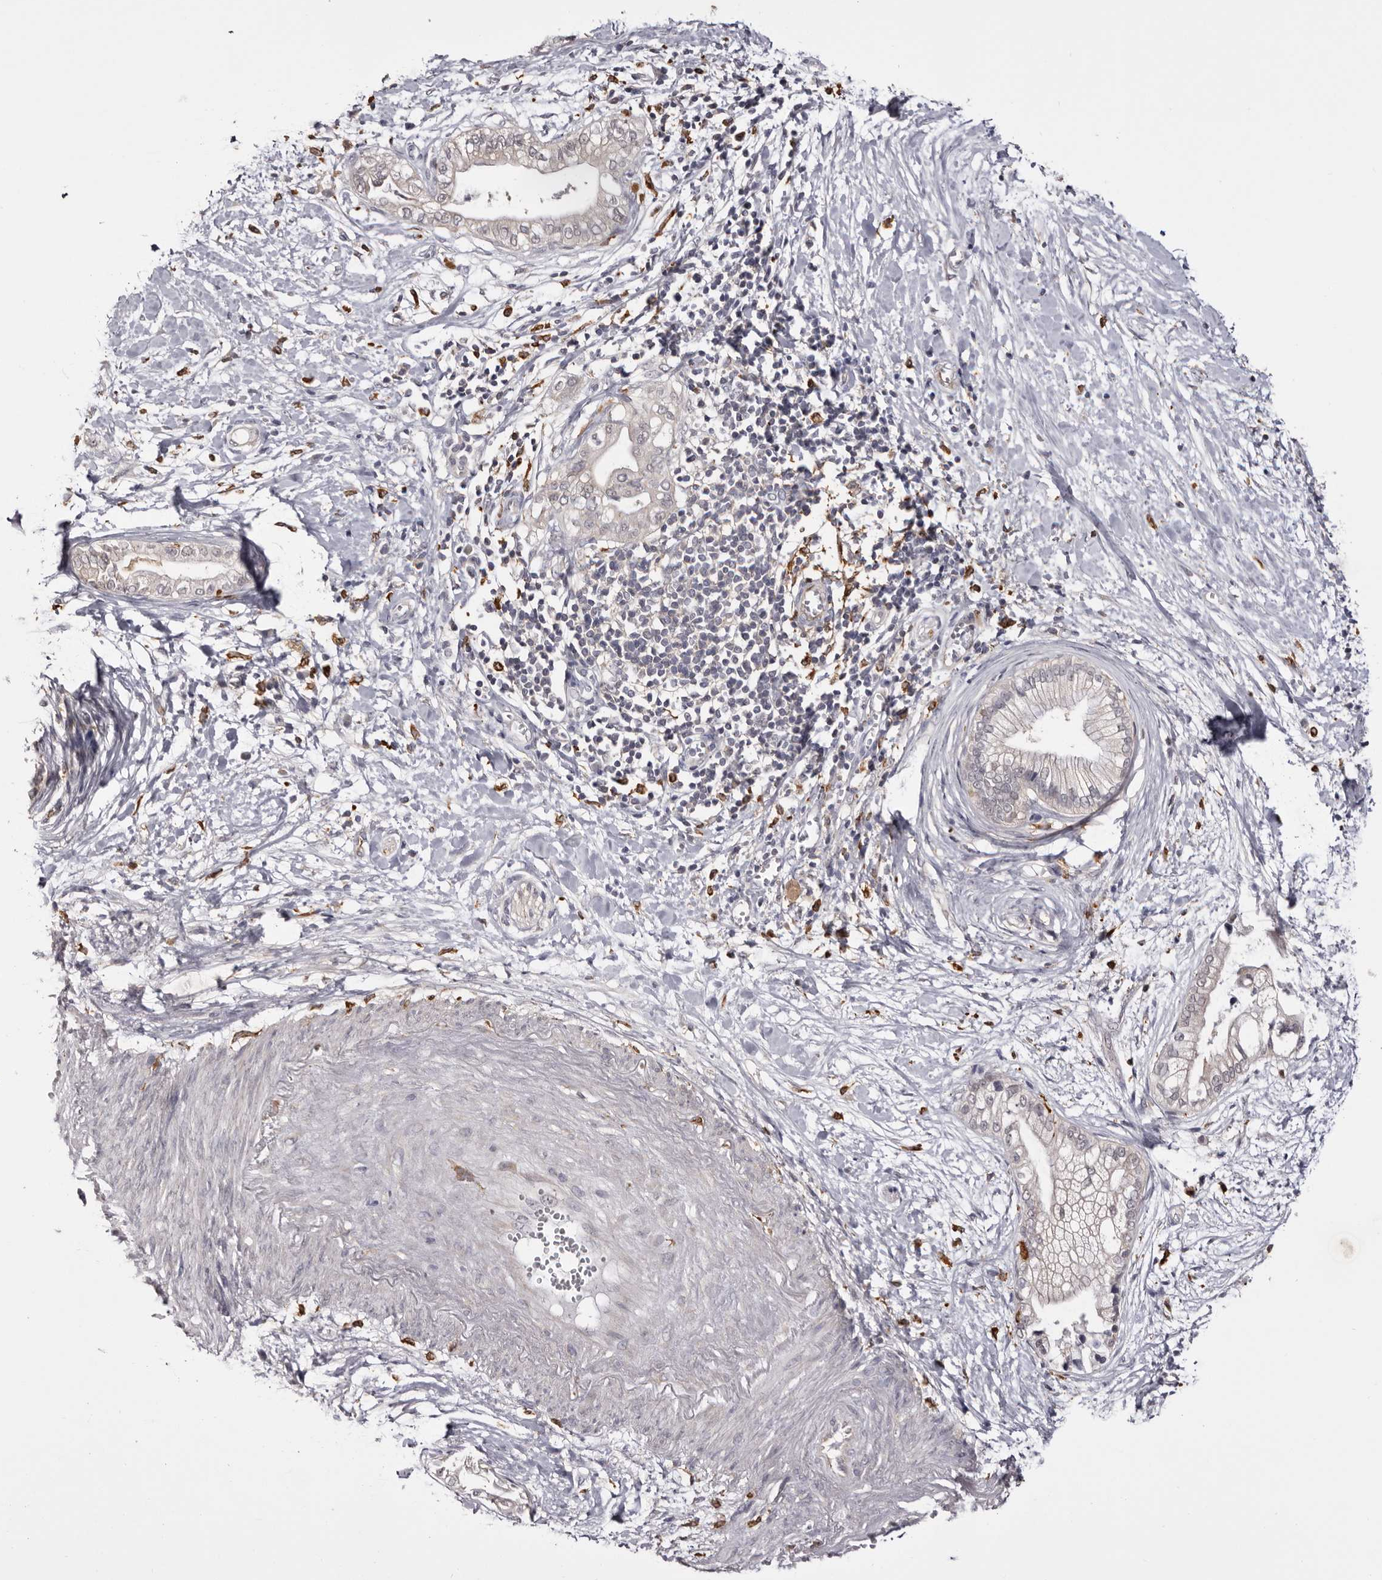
{"staining": {"intensity": "negative", "quantity": "none", "location": "none"}, "tissue": "pancreatic cancer", "cell_type": "Tumor cells", "image_type": "cancer", "snomed": [{"axis": "morphology", "description": "Adenocarcinoma, NOS"}, {"axis": "topography", "description": "Pancreas"}], "caption": "The IHC micrograph has no significant staining in tumor cells of adenocarcinoma (pancreatic) tissue.", "gene": "TNNI1", "patient": {"sex": "male", "age": 68}}